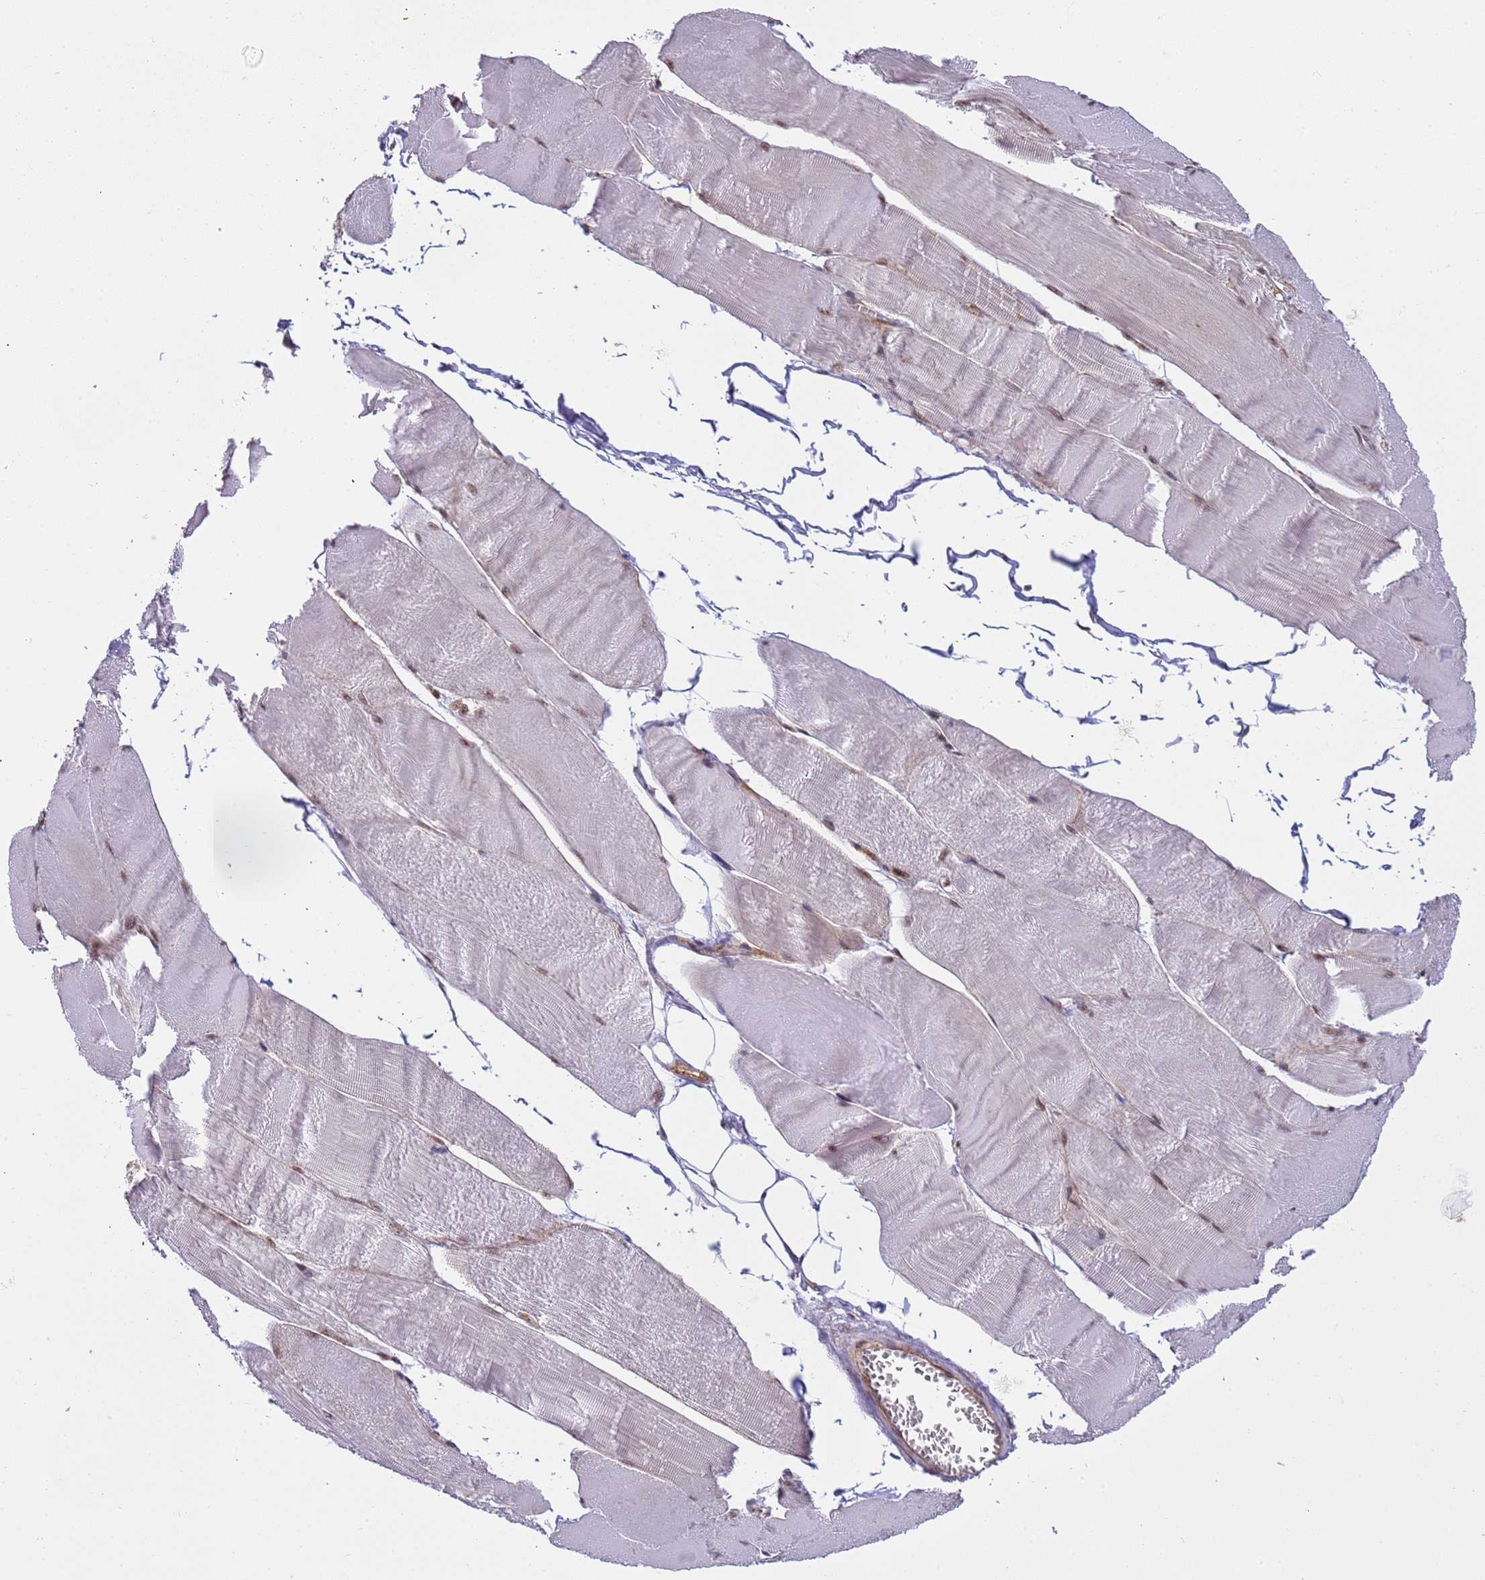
{"staining": {"intensity": "weak", "quantity": "<25%", "location": "nuclear"}, "tissue": "skeletal muscle", "cell_type": "Myocytes", "image_type": "normal", "snomed": [{"axis": "morphology", "description": "Normal tissue, NOS"}, {"axis": "morphology", "description": "Basal cell carcinoma"}, {"axis": "topography", "description": "Skeletal muscle"}], "caption": "Histopathology image shows no protein staining in myocytes of normal skeletal muscle.", "gene": "EMC2", "patient": {"sex": "female", "age": 64}}